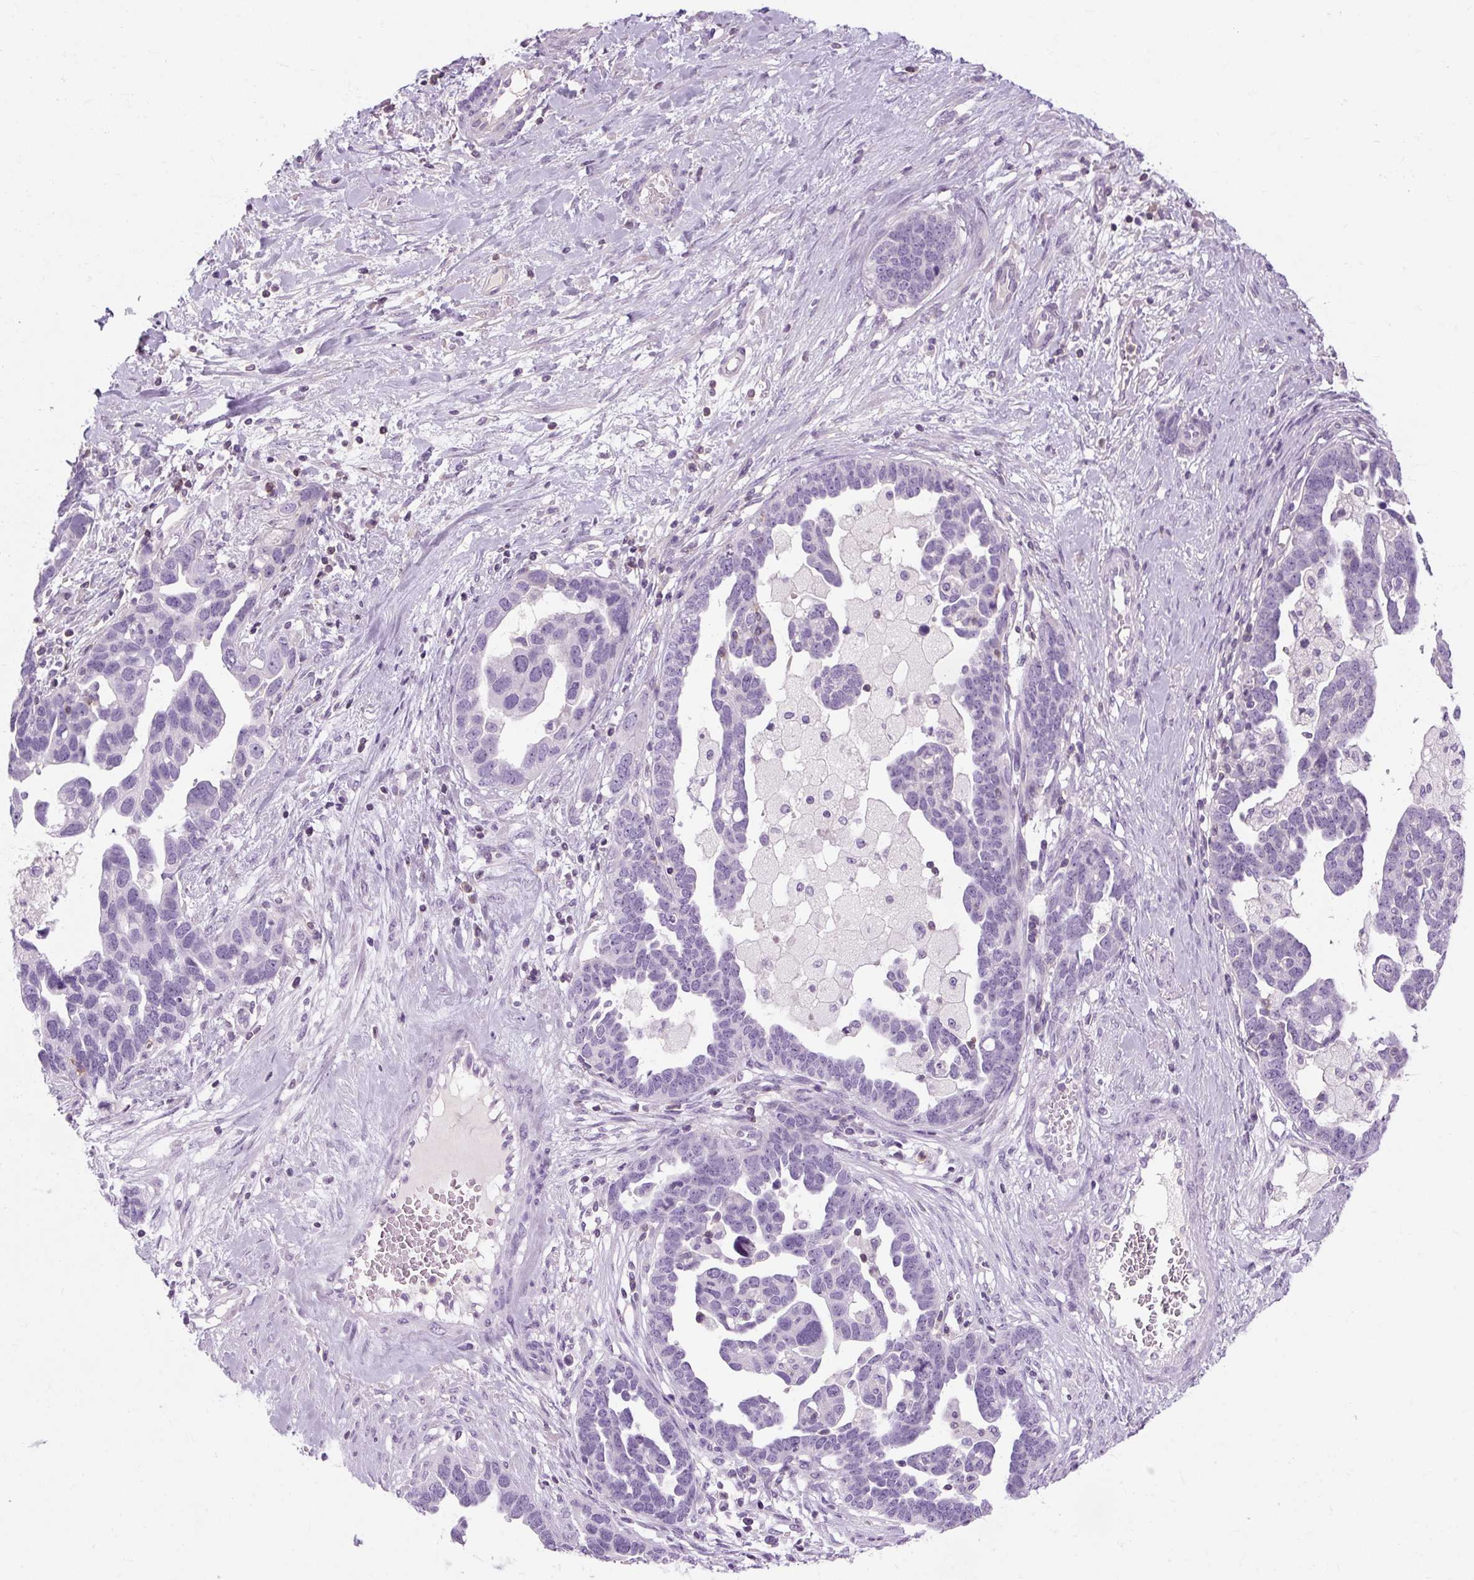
{"staining": {"intensity": "negative", "quantity": "none", "location": "none"}, "tissue": "ovarian cancer", "cell_type": "Tumor cells", "image_type": "cancer", "snomed": [{"axis": "morphology", "description": "Cystadenocarcinoma, serous, NOS"}, {"axis": "topography", "description": "Ovary"}], "caption": "The micrograph shows no staining of tumor cells in ovarian cancer (serous cystadenocarcinoma).", "gene": "TIGD2", "patient": {"sex": "female", "age": 54}}